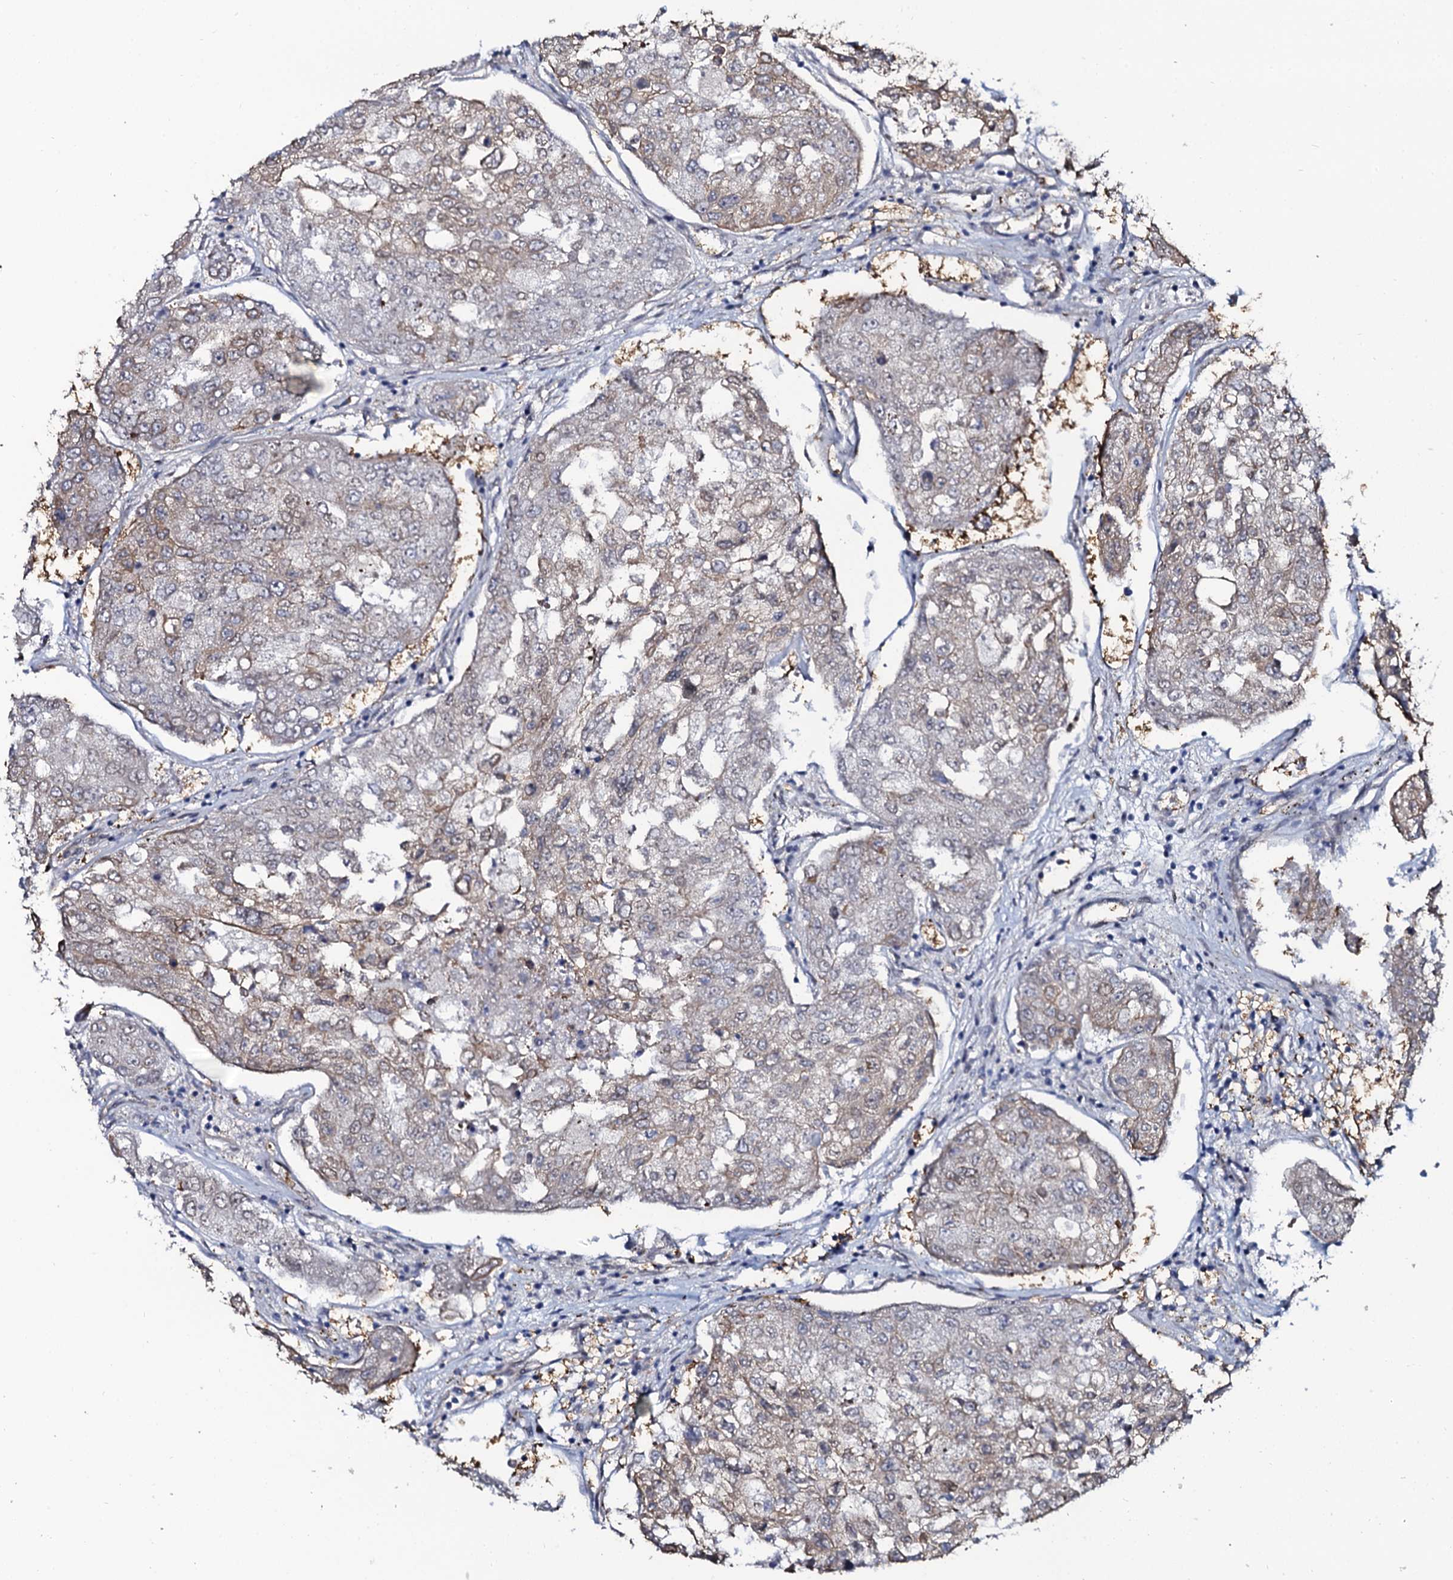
{"staining": {"intensity": "negative", "quantity": "none", "location": "none"}, "tissue": "urothelial cancer", "cell_type": "Tumor cells", "image_type": "cancer", "snomed": [{"axis": "morphology", "description": "Urothelial carcinoma, High grade"}, {"axis": "topography", "description": "Lymph node"}, {"axis": "topography", "description": "Urinary bladder"}], "caption": "Urothelial carcinoma (high-grade) was stained to show a protein in brown. There is no significant expression in tumor cells. (Brightfield microscopy of DAB IHC at high magnification).", "gene": "C10orf88", "patient": {"sex": "male", "age": 51}}